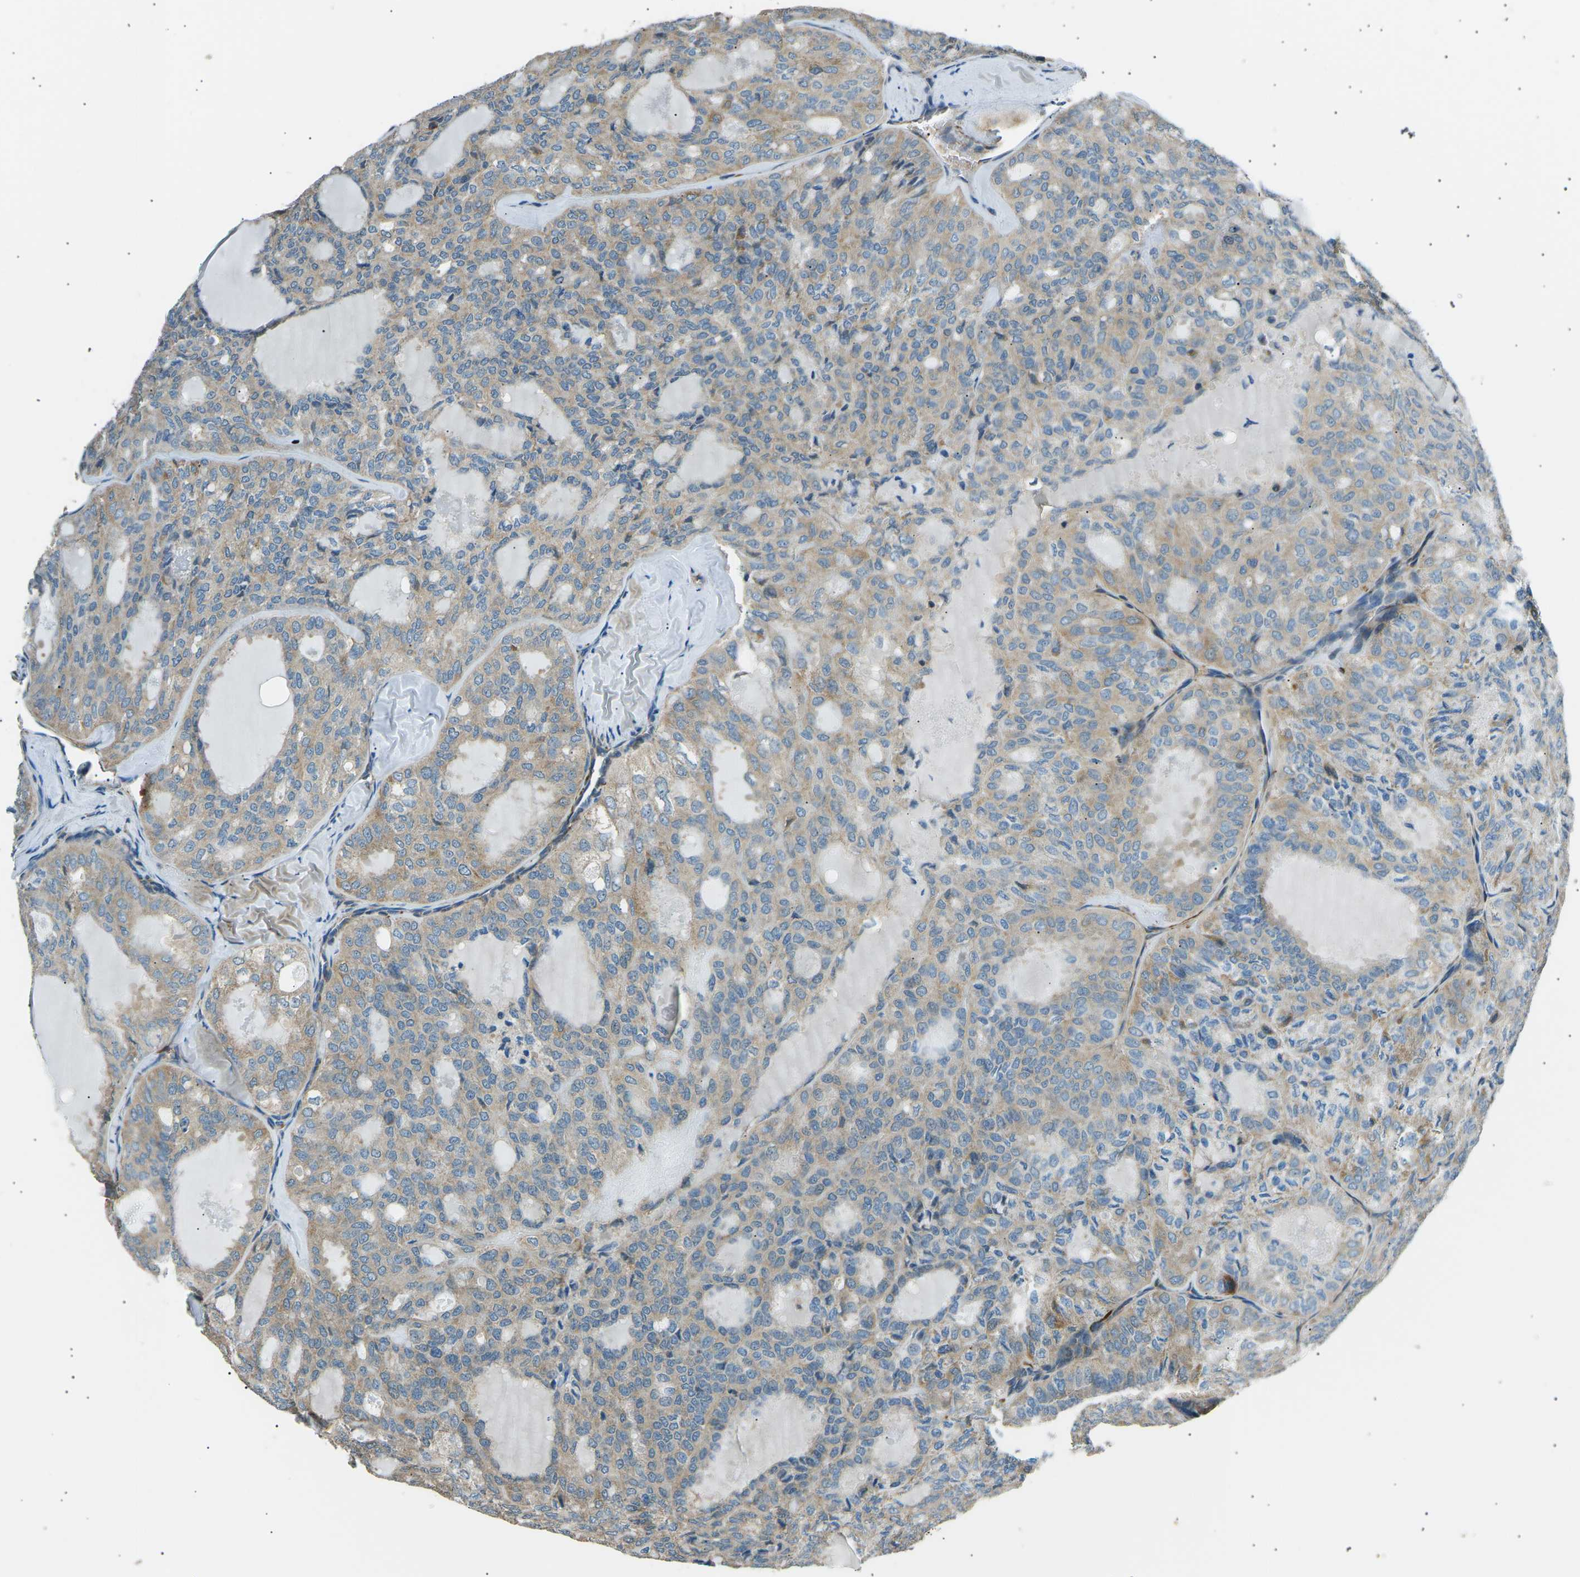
{"staining": {"intensity": "weak", "quantity": ">75%", "location": "cytoplasmic/membranous"}, "tissue": "thyroid cancer", "cell_type": "Tumor cells", "image_type": "cancer", "snomed": [{"axis": "morphology", "description": "Follicular adenoma carcinoma, NOS"}, {"axis": "topography", "description": "Thyroid gland"}], "caption": "A brown stain highlights weak cytoplasmic/membranous positivity of a protein in human thyroid cancer (follicular adenoma carcinoma) tumor cells.", "gene": "SLK", "patient": {"sex": "male", "age": 75}}